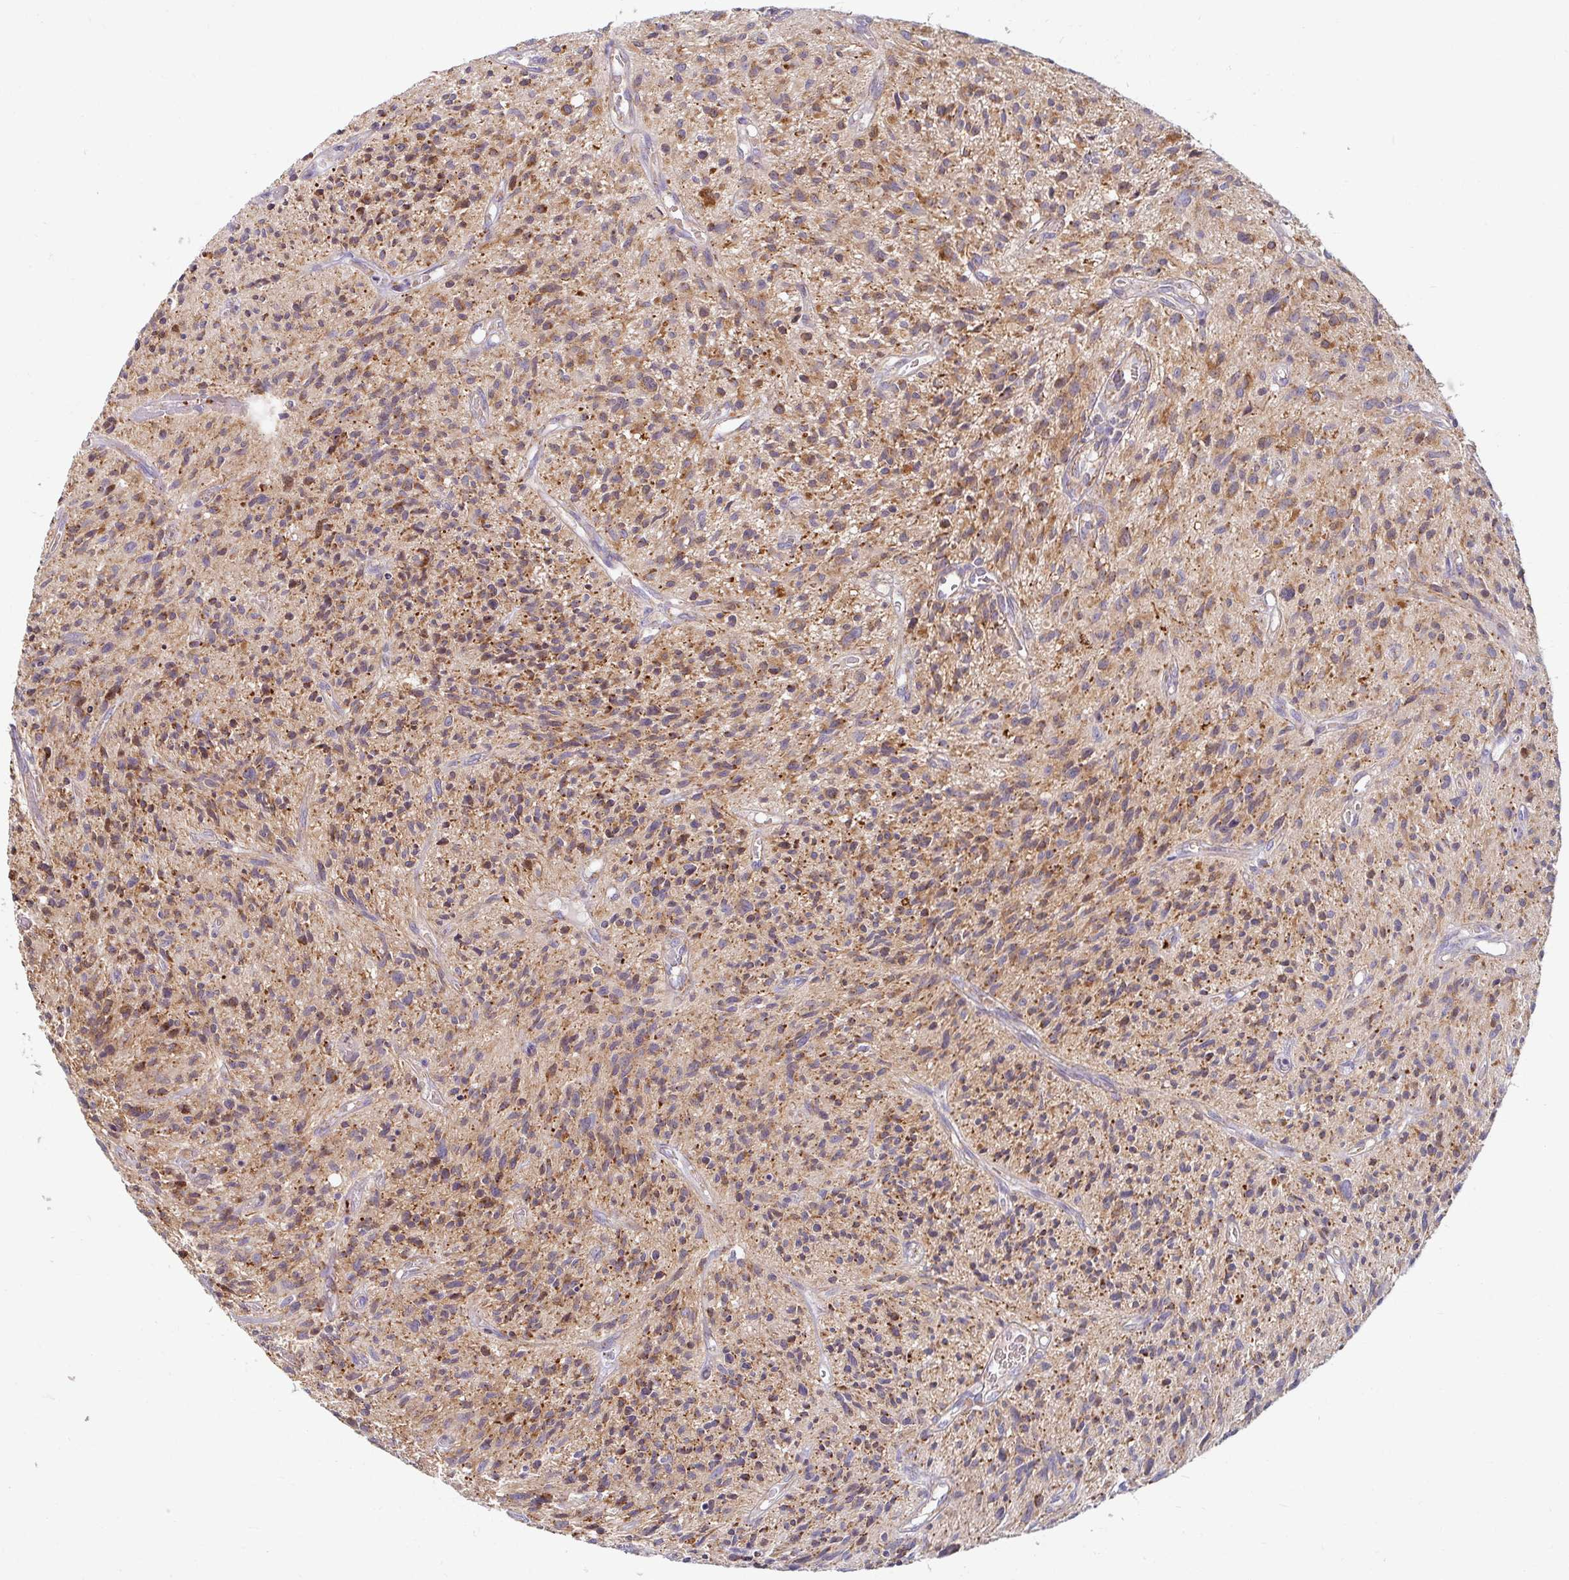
{"staining": {"intensity": "moderate", "quantity": ">75%", "location": "cytoplasmic/membranous"}, "tissue": "glioma", "cell_type": "Tumor cells", "image_type": "cancer", "snomed": [{"axis": "morphology", "description": "Glioma, malignant, High grade"}, {"axis": "topography", "description": "Brain"}], "caption": "High-grade glioma (malignant) tissue shows moderate cytoplasmic/membranous staining in about >75% of tumor cells (DAB = brown stain, brightfield microscopy at high magnification).", "gene": "SKP2", "patient": {"sex": "male", "age": 75}}